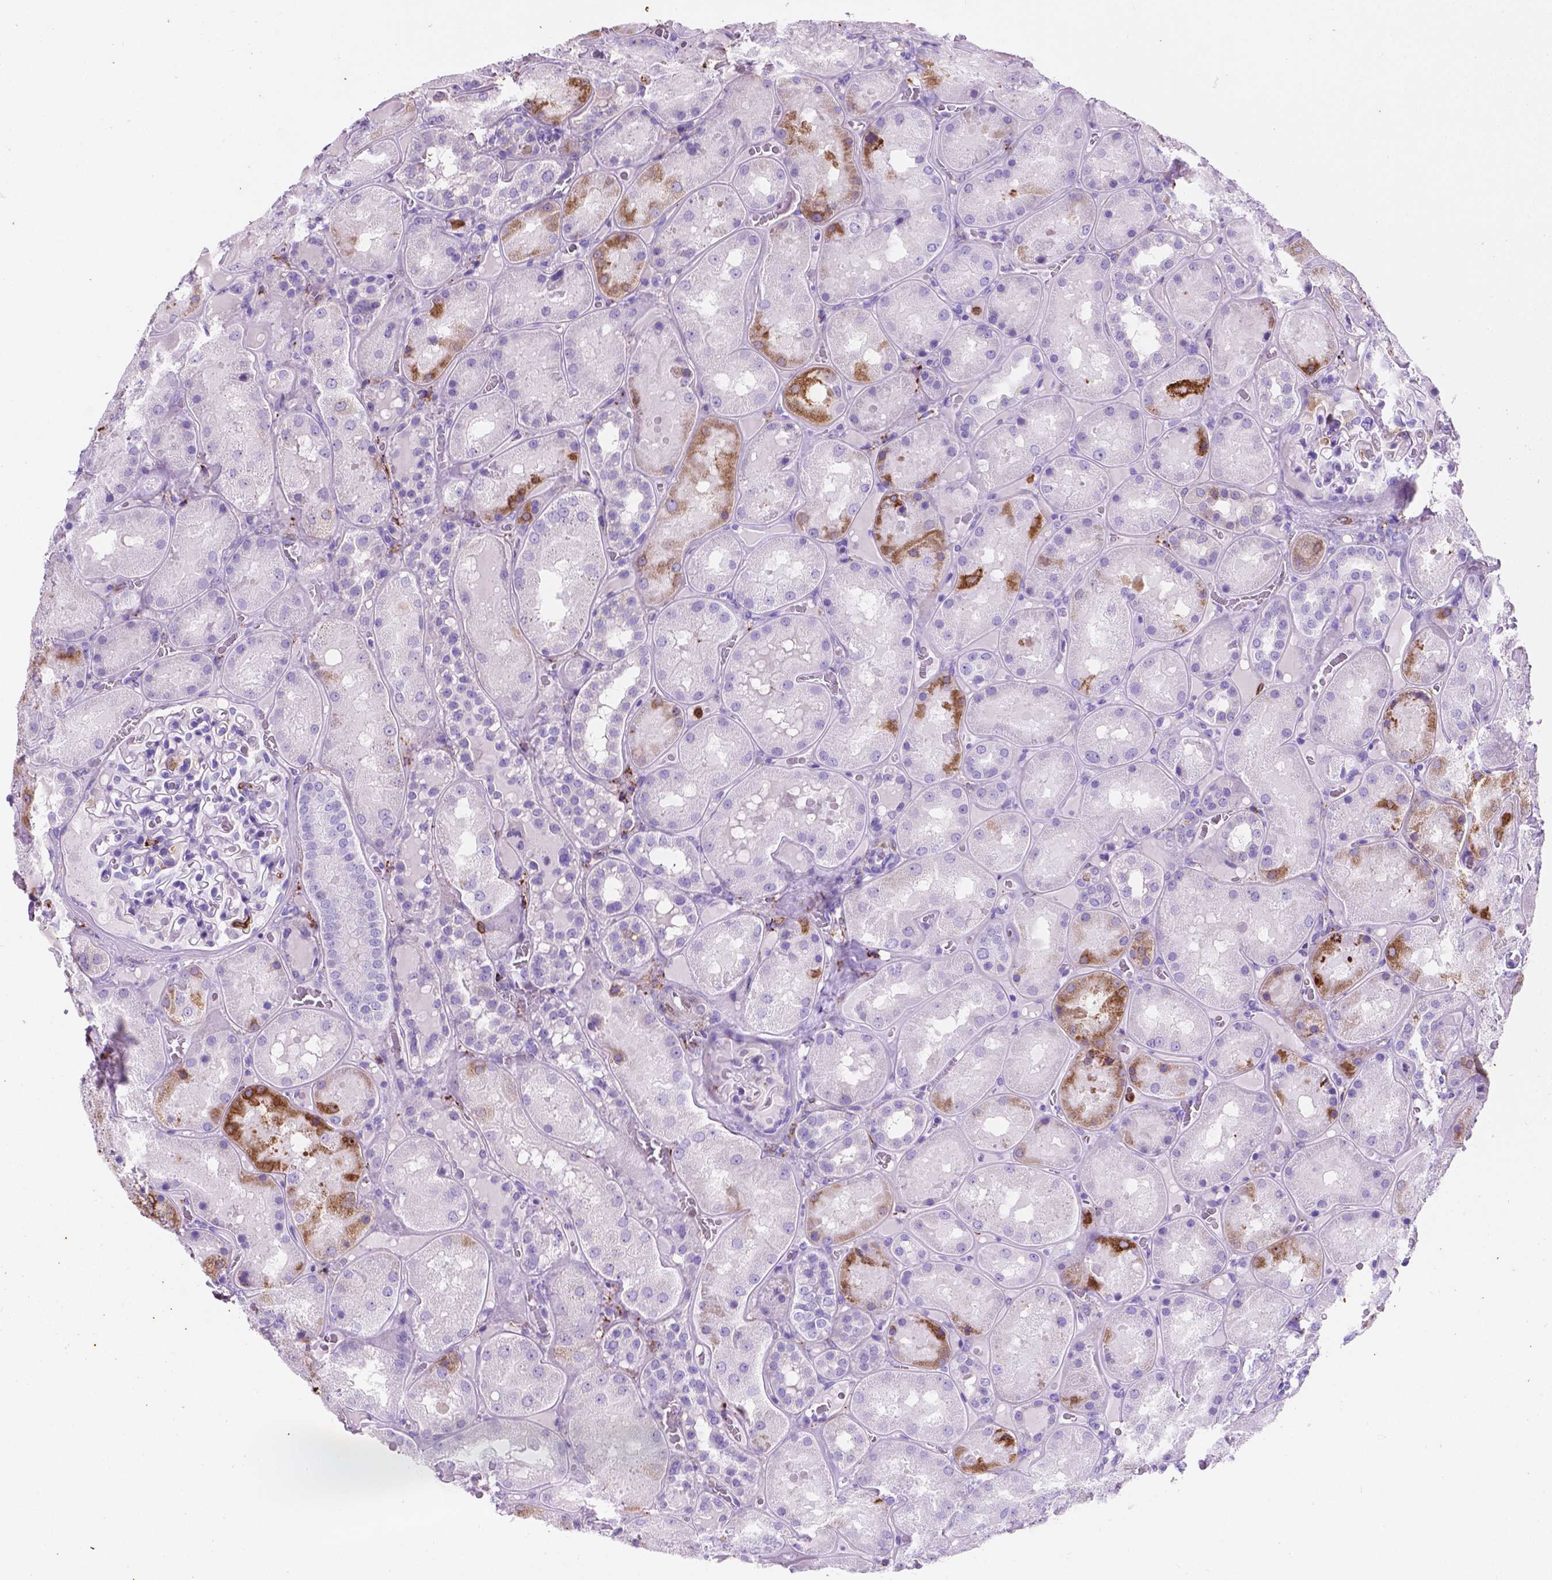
{"staining": {"intensity": "negative", "quantity": "none", "location": "none"}, "tissue": "kidney", "cell_type": "Cells in glomeruli", "image_type": "normal", "snomed": [{"axis": "morphology", "description": "Normal tissue, NOS"}, {"axis": "topography", "description": "Kidney"}], "caption": "Immunohistochemistry (IHC) of benign kidney displays no staining in cells in glomeruli.", "gene": "MACF1", "patient": {"sex": "male", "age": 73}}